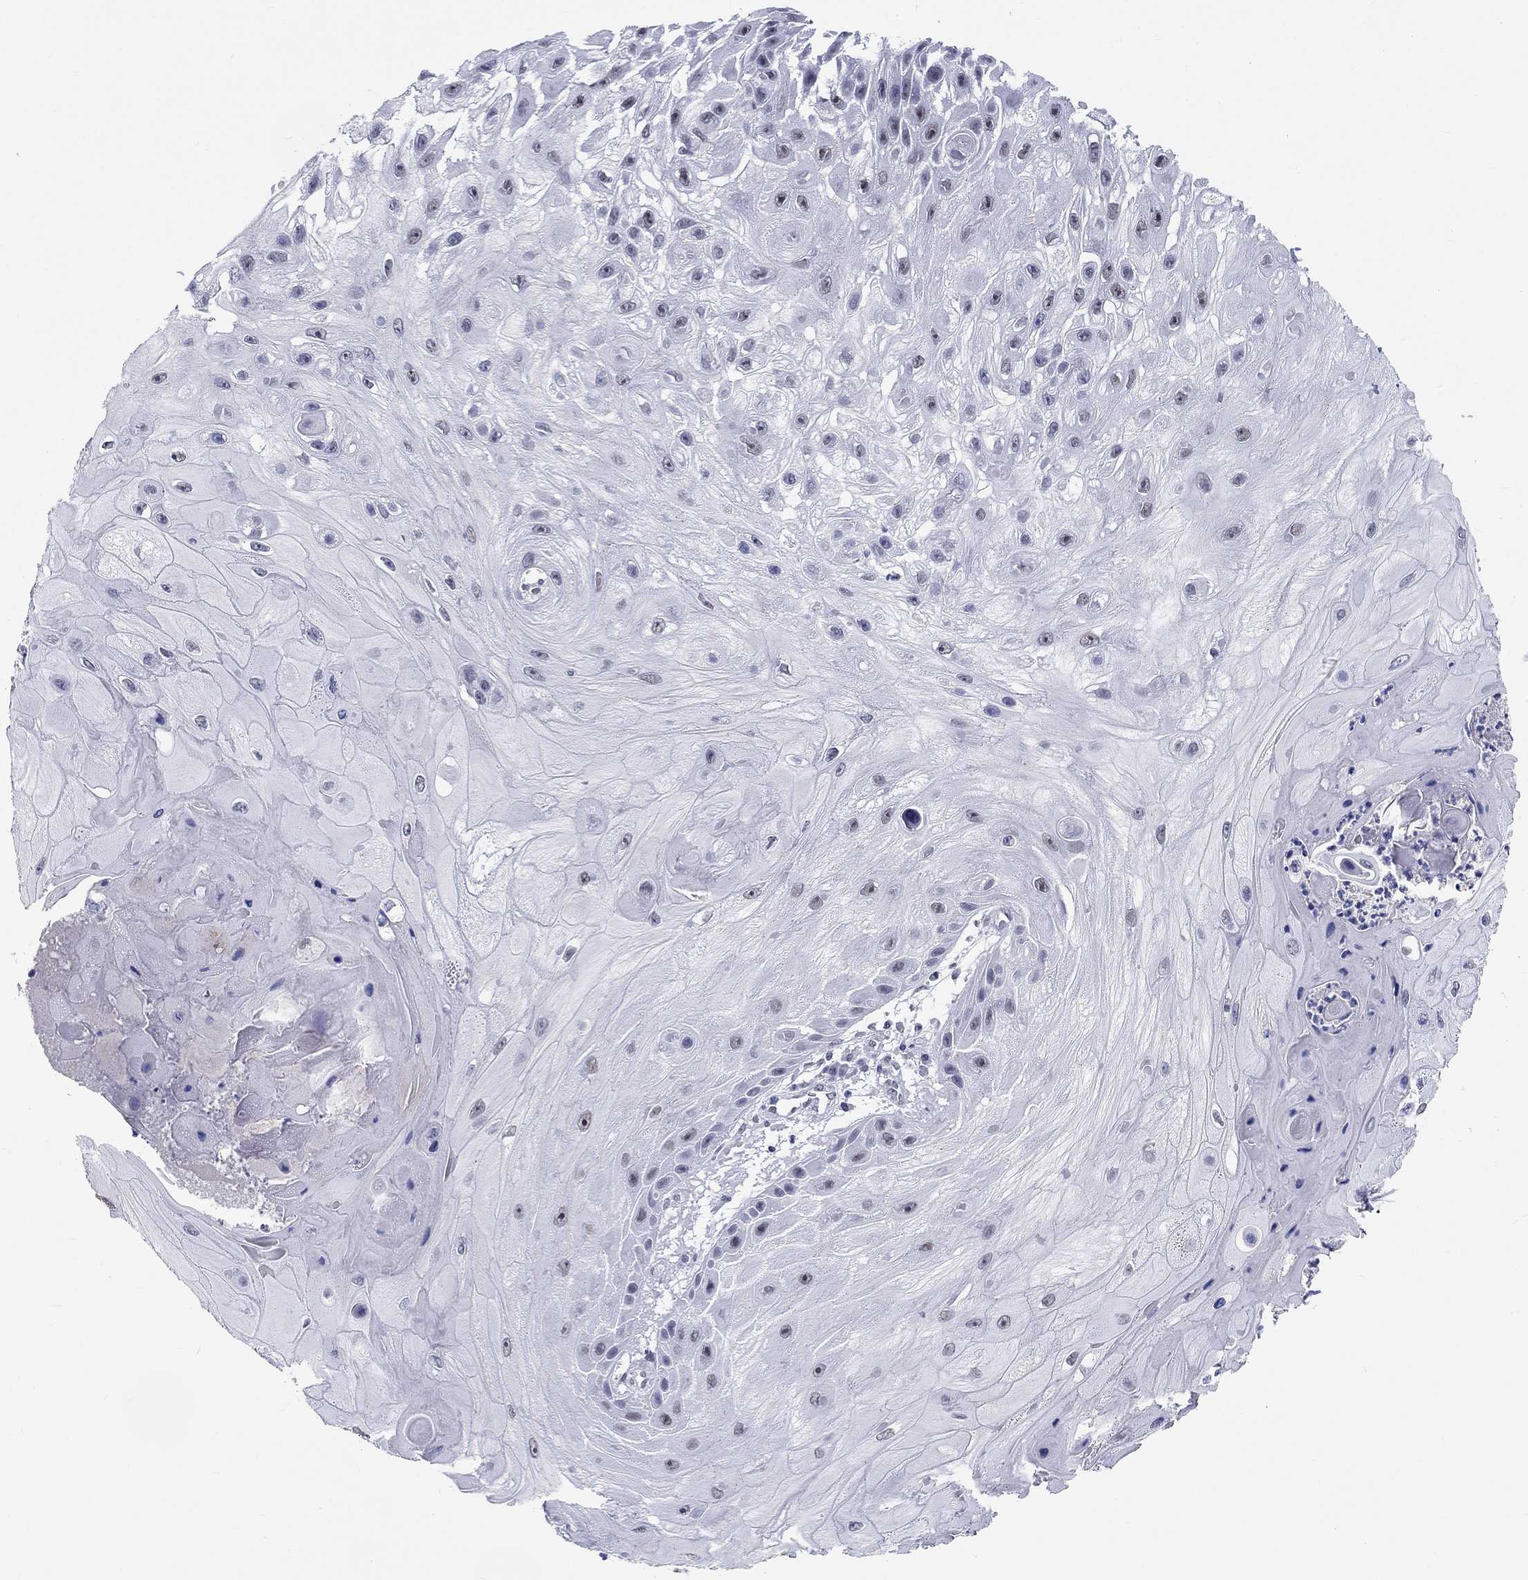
{"staining": {"intensity": "weak", "quantity": "<25%", "location": "nuclear"}, "tissue": "skin cancer", "cell_type": "Tumor cells", "image_type": "cancer", "snomed": [{"axis": "morphology", "description": "Normal tissue, NOS"}, {"axis": "morphology", "description": "Squamous cell carcinoma, NOS"}, {"axis": "topography", "description": "Skin"}], "caption": "Skin squamous cell carcinoma stained for a protein using immunohistochemistry demonstrates no positivity tumor cells.", "gene": "GRIN1", "patient": {"sex": "male", "age": 79}}